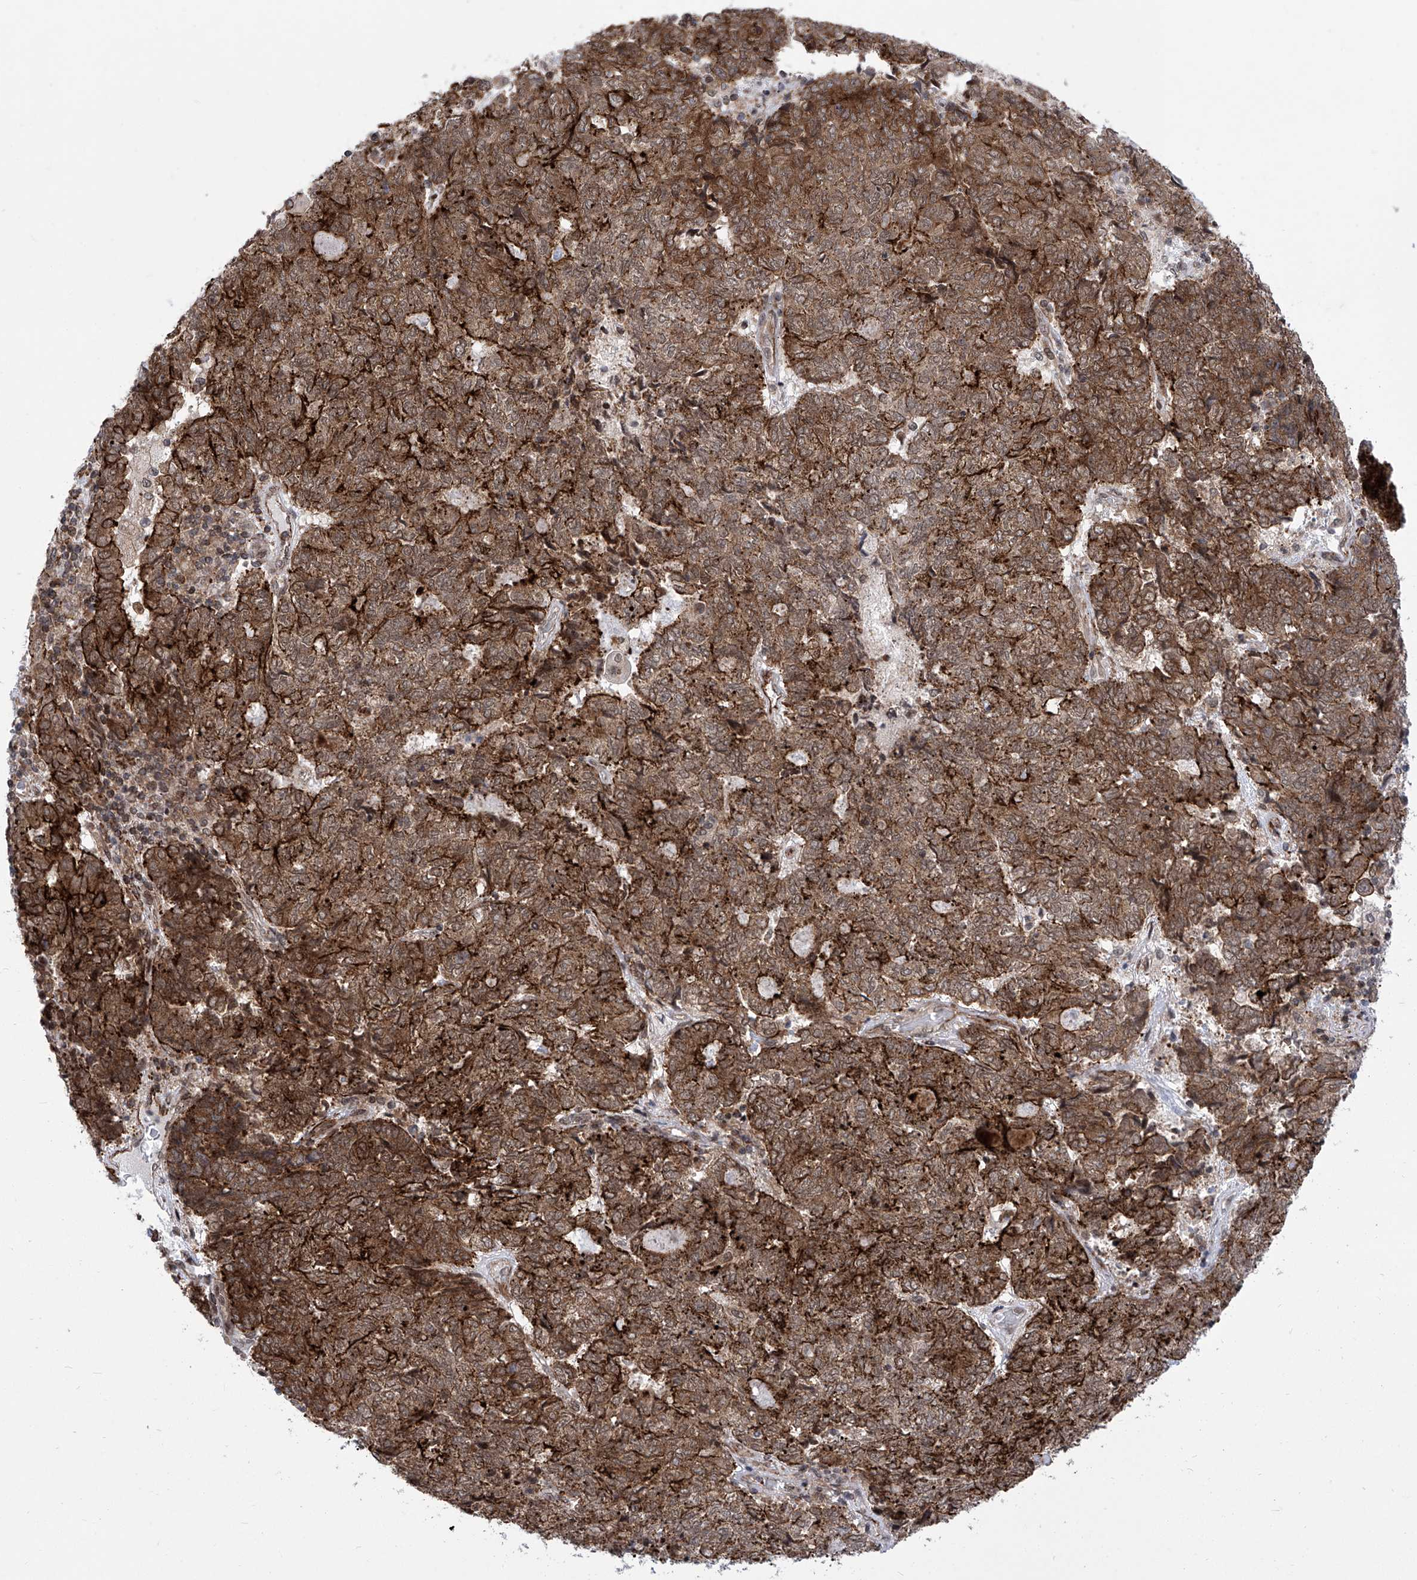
{"staining": {"intensity": "strong", "quantity": ">75%", "location": "cytoplasmic/membranous"}, "tissue": "endometrial cancer", "cell_type": "Tumor cells", "image_type": "cancer", "snomed": [{"axis": "morphology", "description": "Adenocarcinoma, NOS"}, {"axis": "topography", "description": "Endometrium"}], "caption": "DAB (3,3'-diaminobenzidine) immunohistochemical staining of human endometrial cancer displays strong cytoplasmic/membranous protein expression in about >75% of tumor cells.", "gene": "CEP290", "patient": {"sex": "female", "age": 80}}